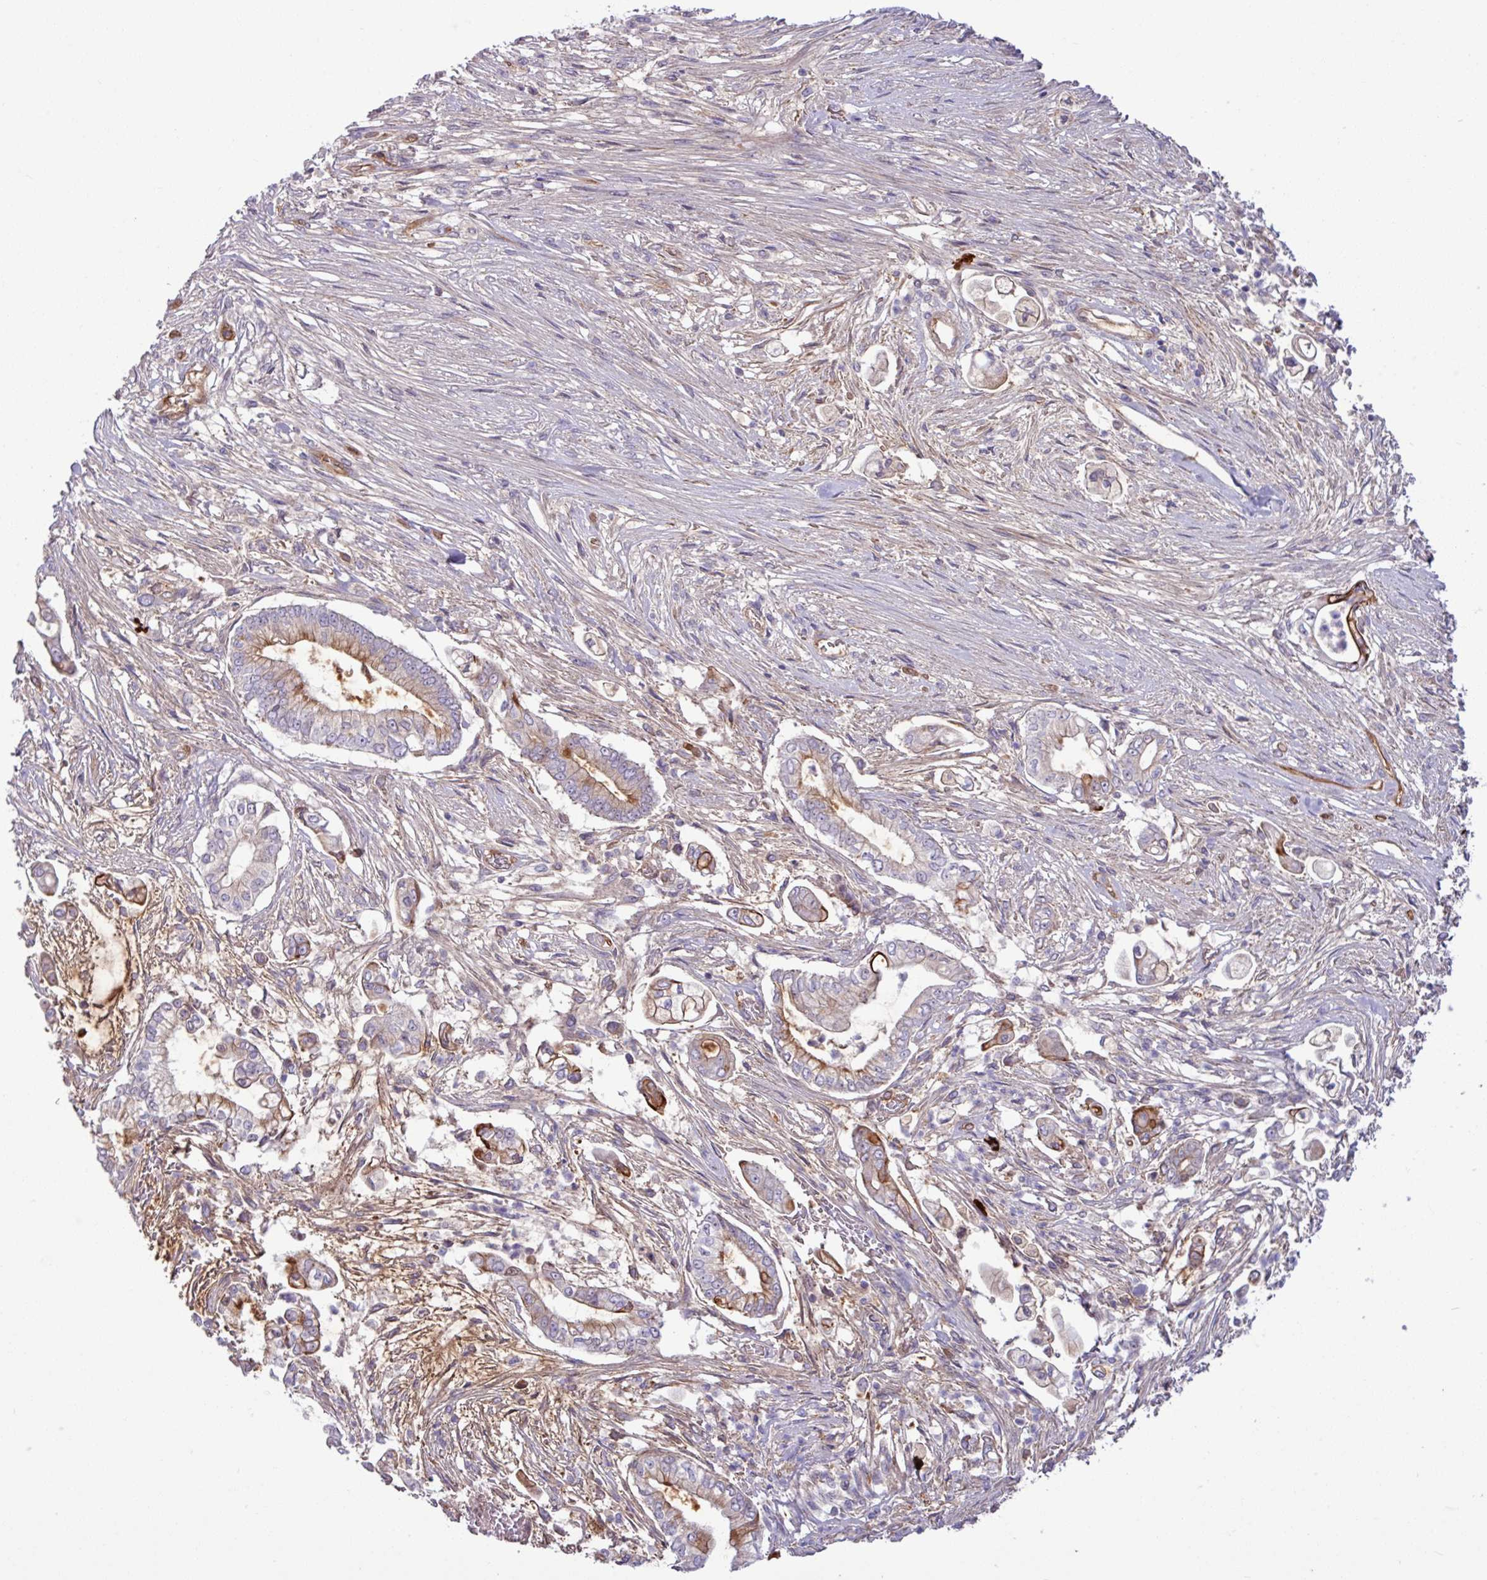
{"staining": {"intensity": "moderate", "quantity": "25%-75%", "location": "cytoplasmic/membranous"}, "tissue": "pancreatic cancer", "cell_type": "Tumor cells", "image_type": "cancer", "snomed": [{"axis": "morphology", "description": "Adenocarcinoma, NOS"}, {"axis": "topography", "description": "Pancreas"}], "caption": "Pancreatic cancer tissue displays moderate cytoplasmic/membranous staining in about 25%-75% of tumor cells, visualized by immunohistochemistry. Nuclei are stained in blue.", "gene": "B4GALNT4", "patient": {"sex": "female", "age": 69}}